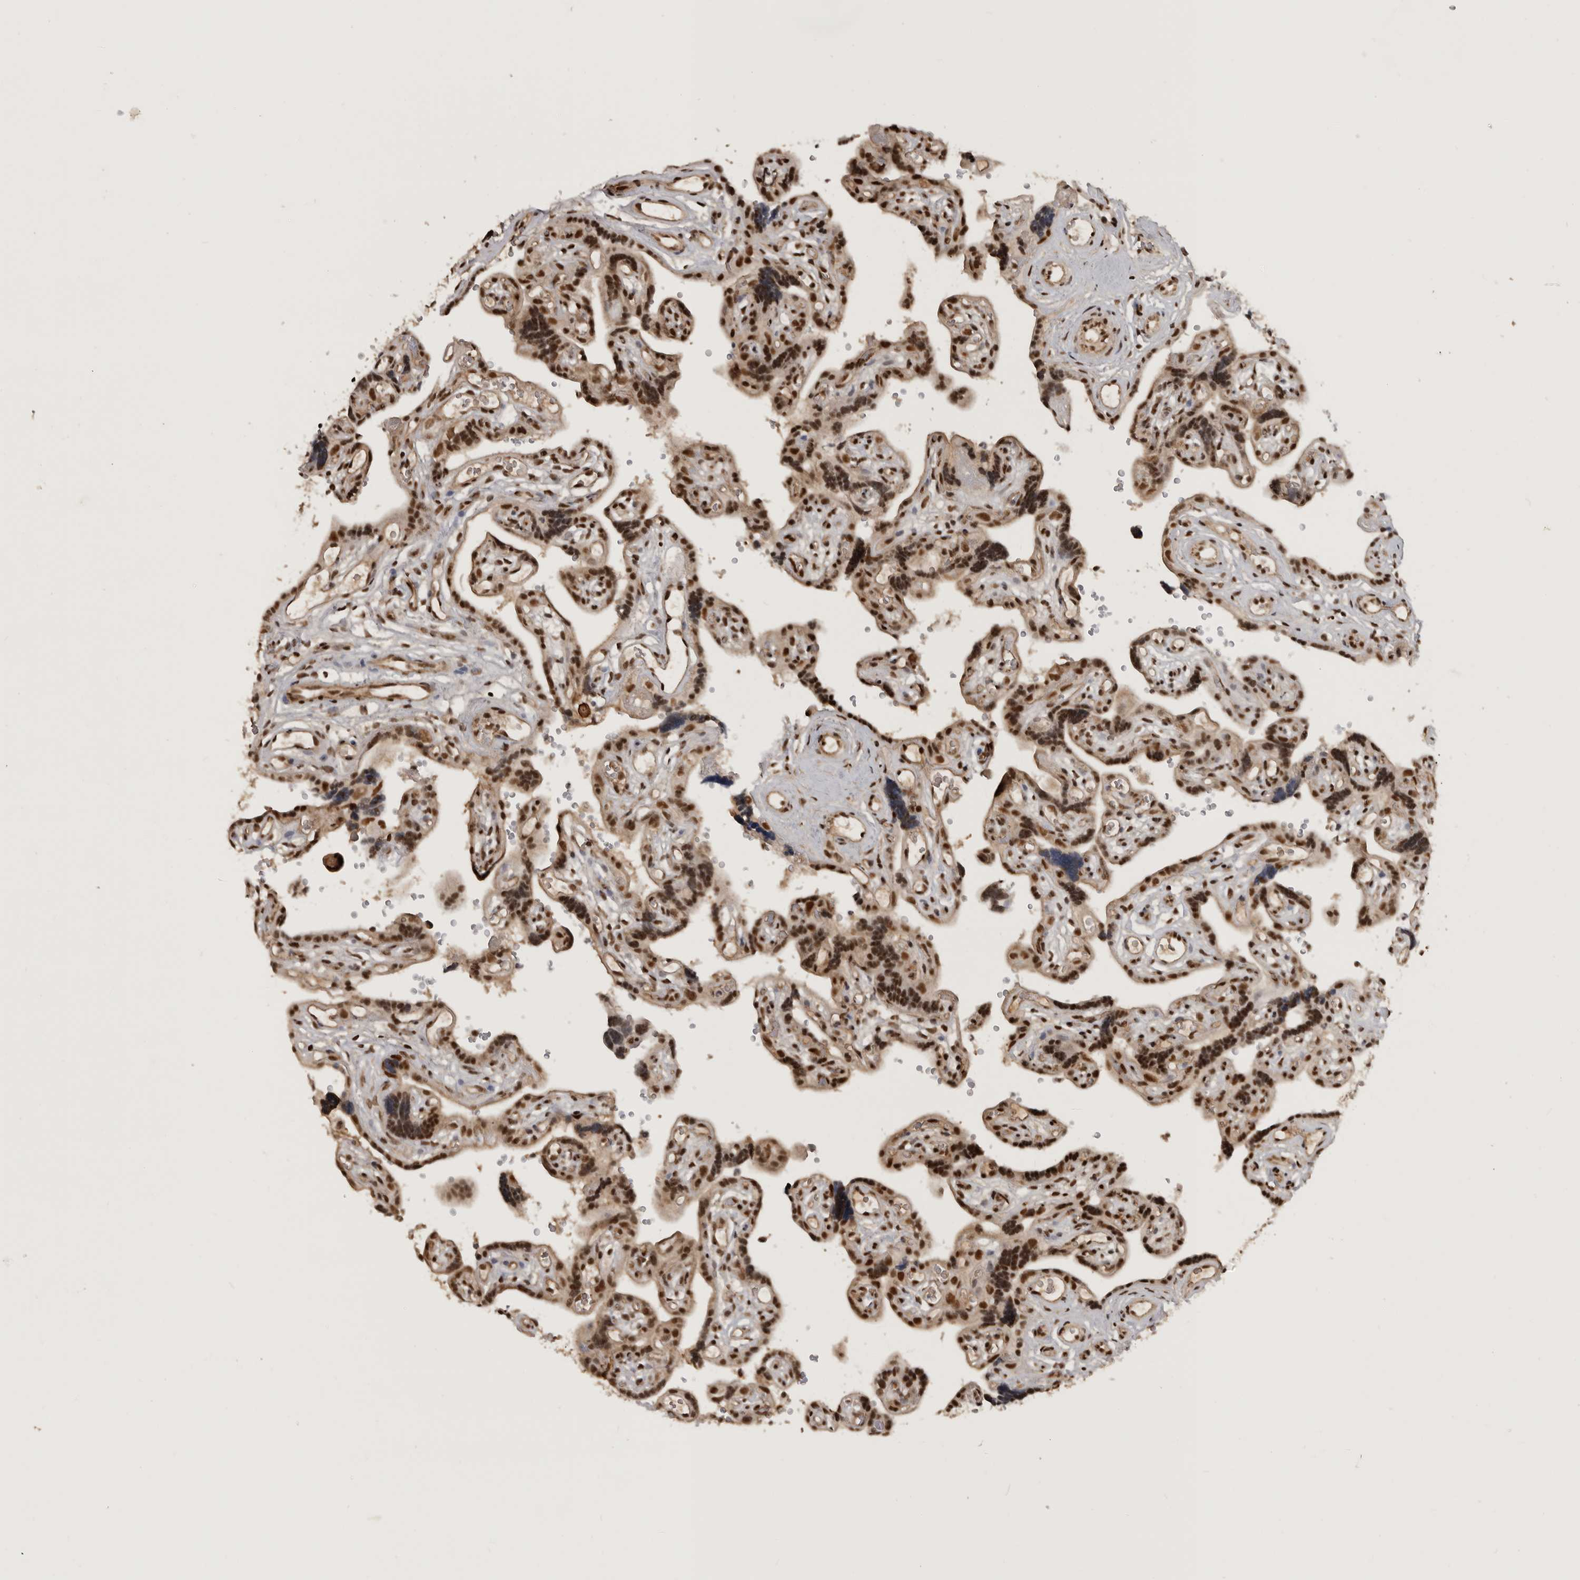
{"staining": {"intensity": "strong", "quantity": ">75%", "location": "nuclear"}, "tissue": "placenta", "cell_type": "Decidual cells", "image_type": "normal", "snomed": [{"axis": "morphology", "description": "Normal tissue, NOS"}, {"axis": "topography", "description": "Placenta"}], "caption": "Strong nuclear protein expression is identified in approximately >75% of decidual cells in placenta.", "gene": "CBLL1", "patient": {"sex": "female", "age": 30}}